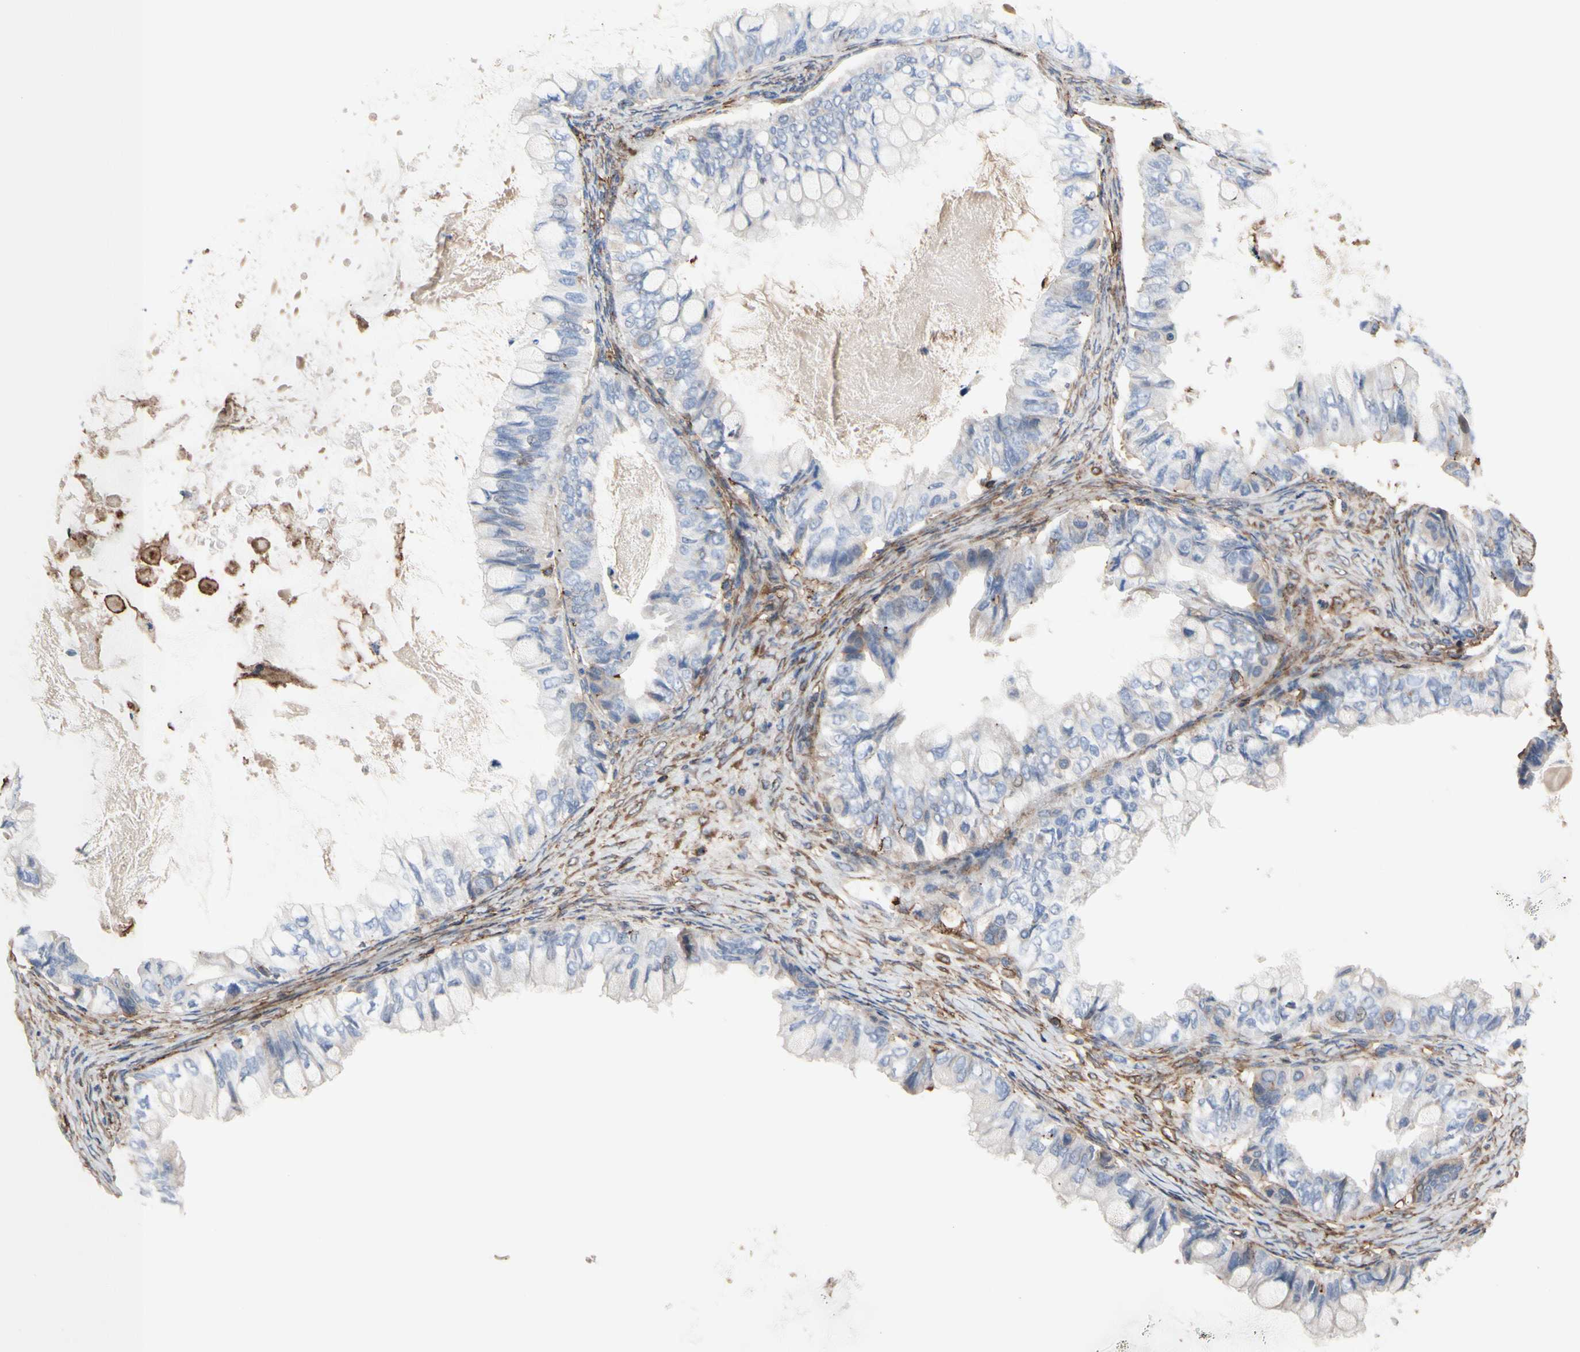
{"staining": {"intensity": "weak", "quantity": "25%-75%", "location": "cytoplasmic/membranous"}, "tissue": "ovarian cancer", "cell_type": "Tumor cells", "image_type": "cancer", "snomed": [{"axis": "morphology", "description": "Cystadenocarcinoma, mucinous, NOS"}, {"axis": "topography", "description": "Ovary"}], "caption": "IHC (DAB (3,3'-diaminobenzidine)) staining of human ovarian mucinous cystadenocarcinoma displays weak cytoplasmic/membranous protein expression in approximately 25%-75% of tumor cells.", "gene": "ANXA6", "patient": {"sex": "female", "age": 80}}